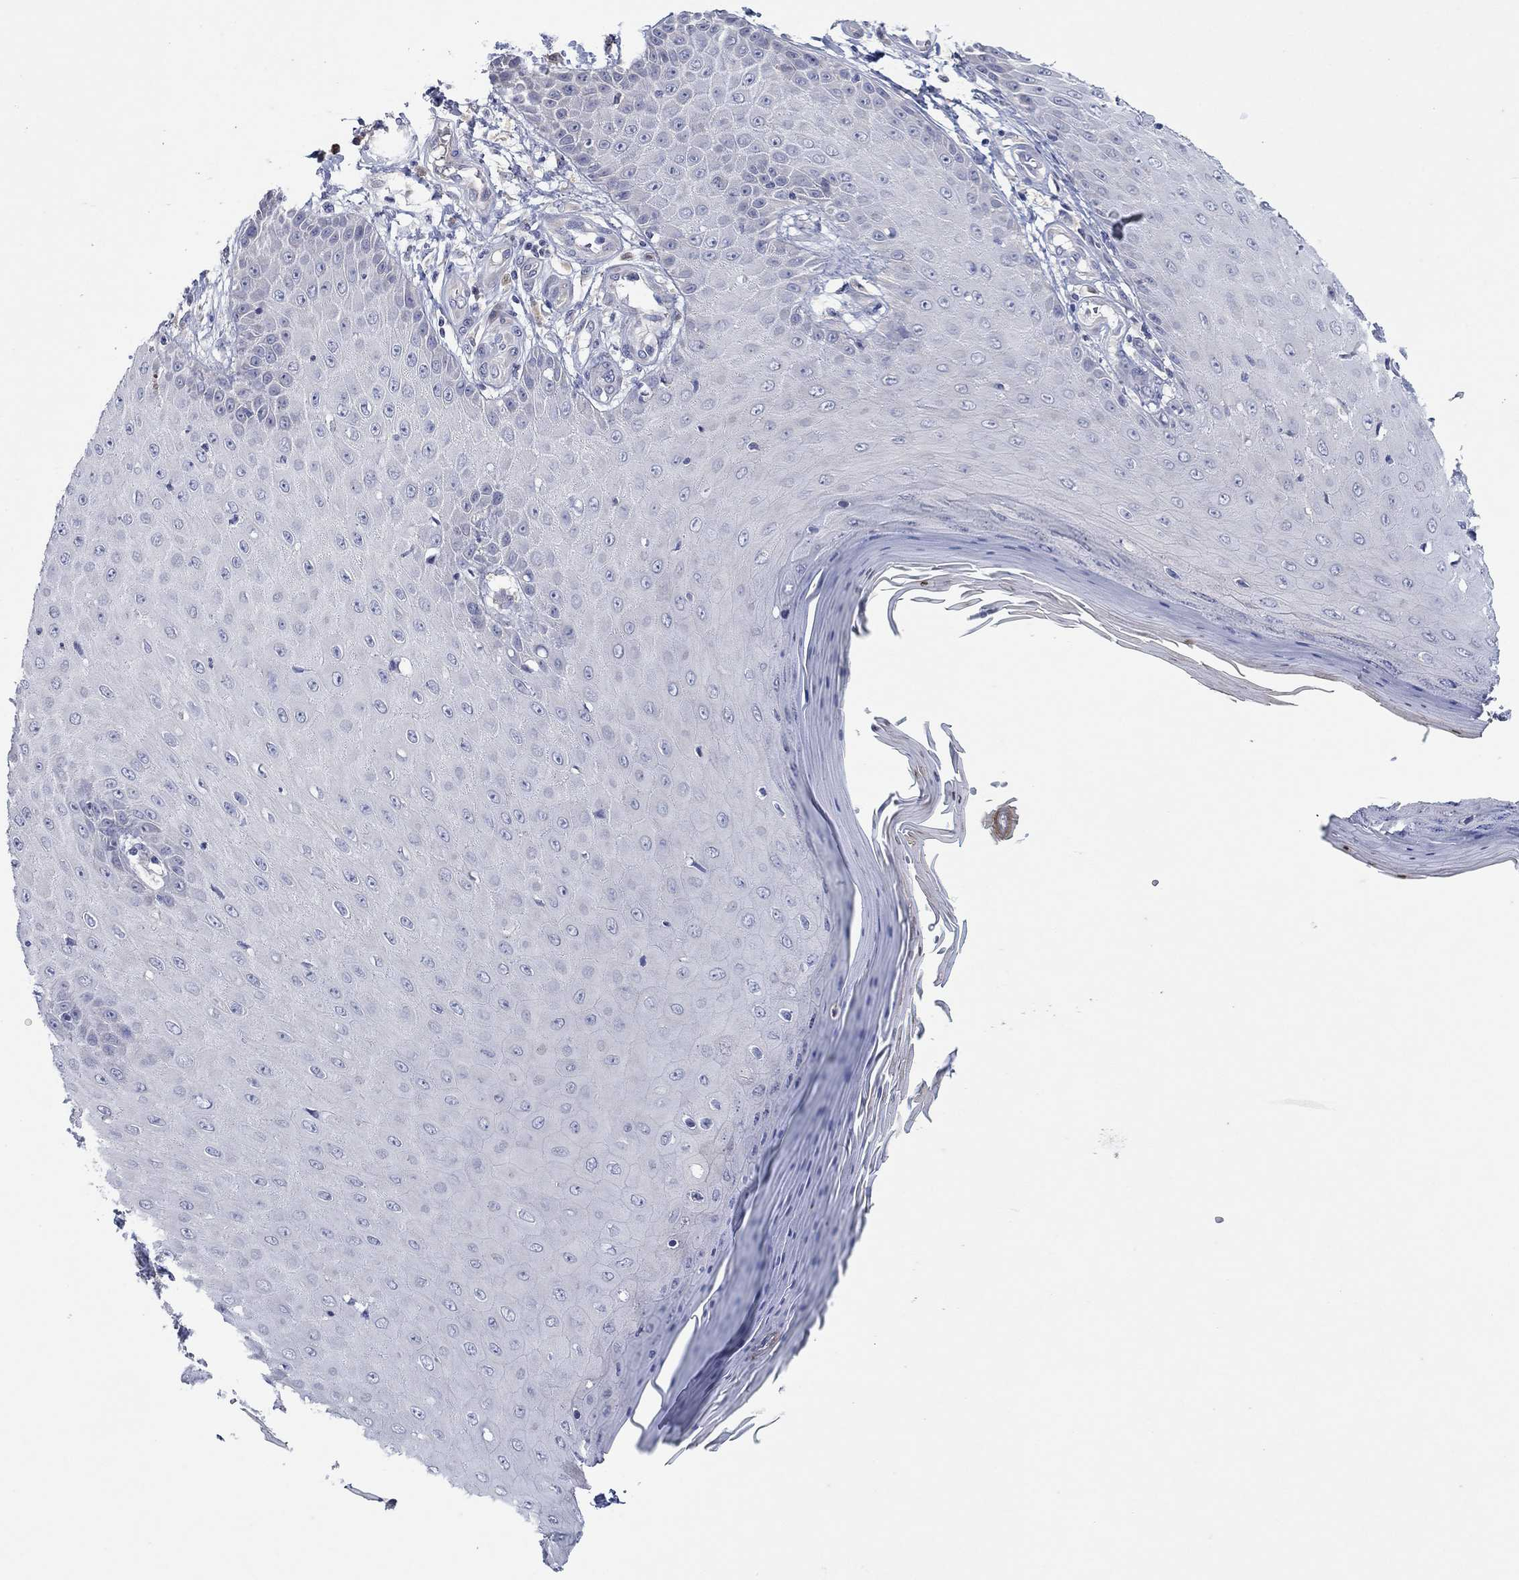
{"staining": {"intensity": "negative", "quantity": "none", "location": "none"}, "tissue": "skin cancer", "cell_type": "Tumor cells", "image_type": "cancer", "snomed": [{"axis": "morphology", "description": "Inflammation, NOS"}, {"axis": "morphology", "description": "Squamous cell carcinoma, NOS"}, {"axis": "topography", "description": "Skin"}], "caption": "An image of human skin squamous cell carcinoma is negative for staining in tumor cells. The staining is performed using DAB (3,3'-diaminobenzidine) brown chromogen with nuclei counter-stained in using hematoxylin.", "gene": "PLCL2", "patient": {"sex": "male", "age": 70}}